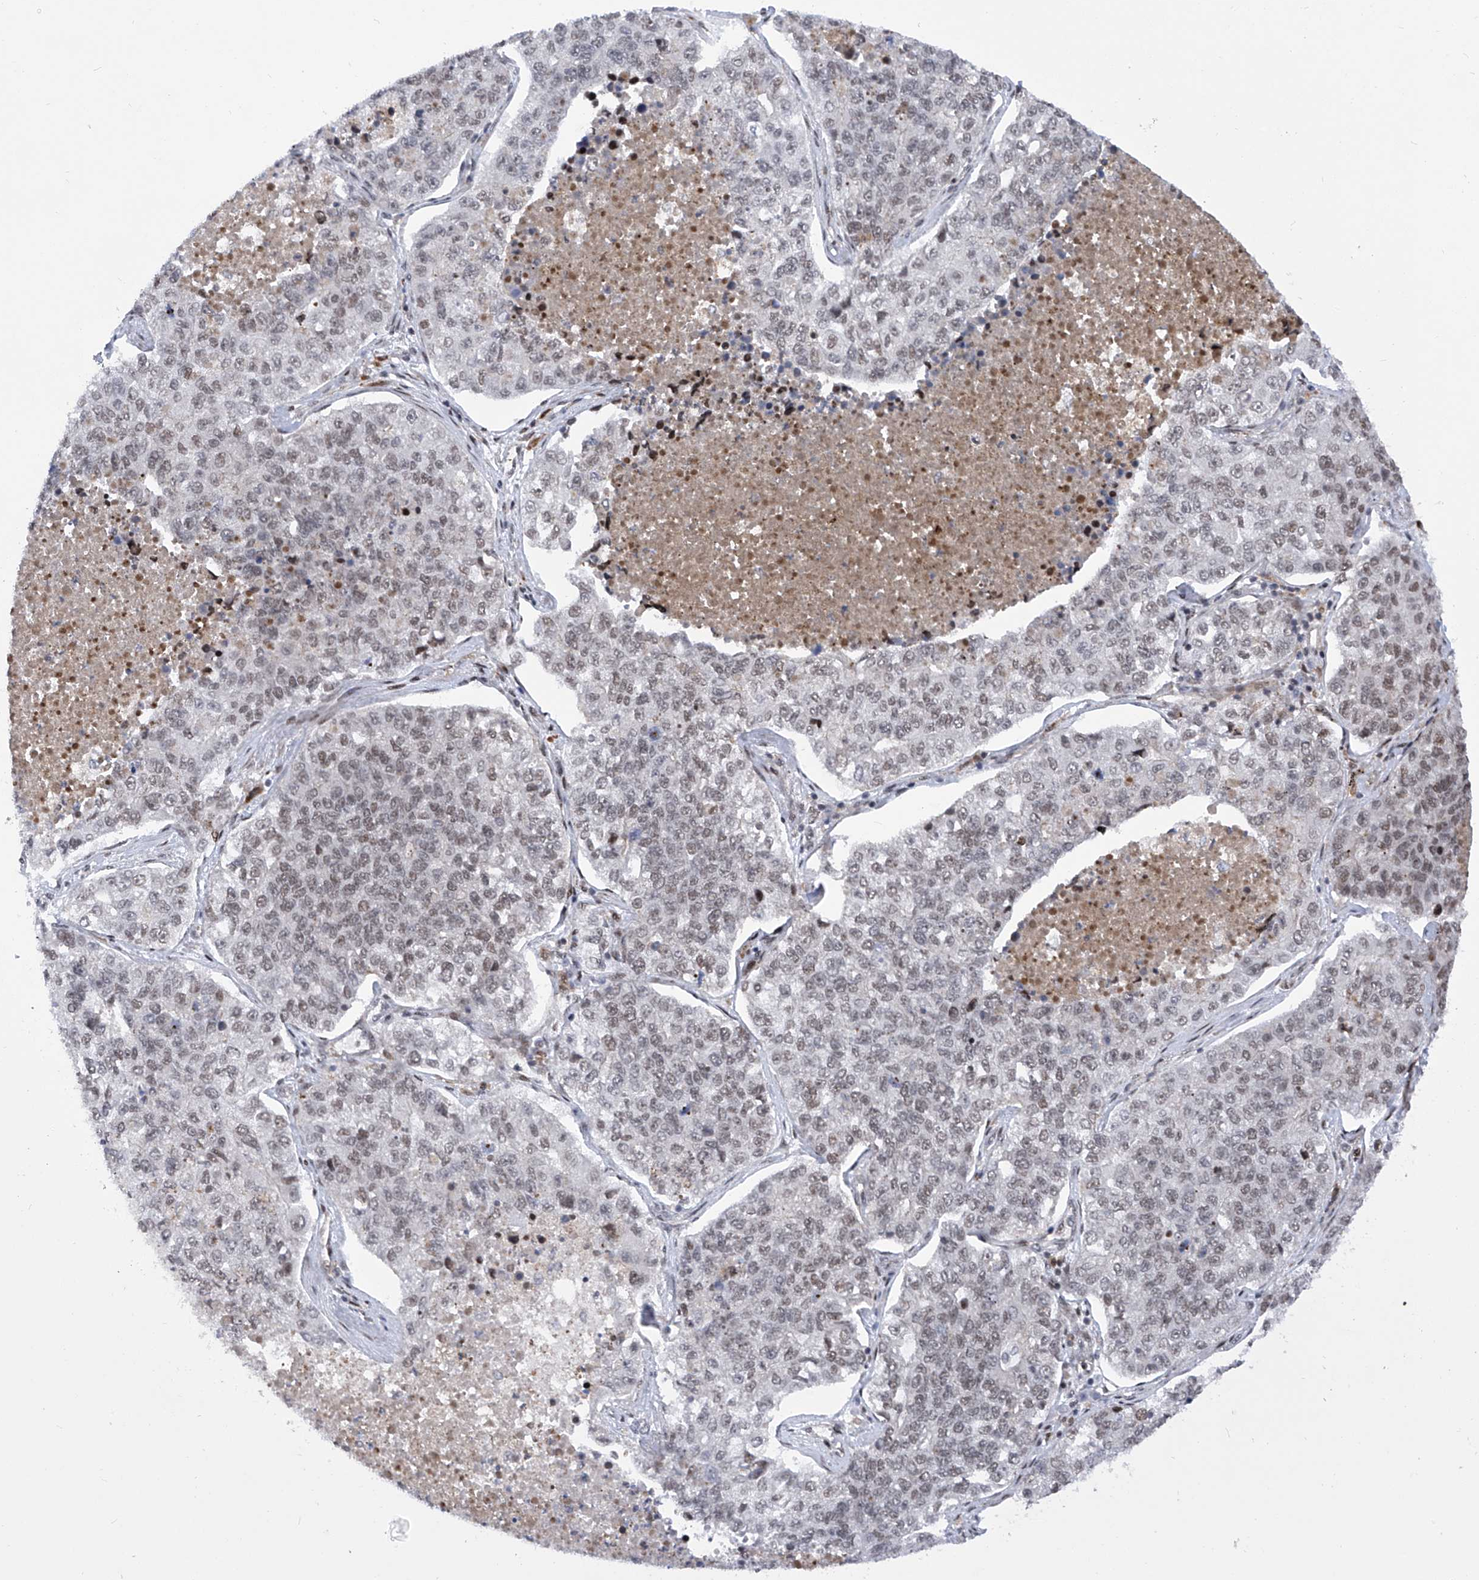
{"staining": {"intensity": "weak", "quantity": ">75%", "location": "nuclear"}, "tissue": "lung cancer", "cell_type": "Tumor cells", "image_type": "cancer", "snomed": [{"axis": "morphology", "description": "Adenocarcinoma, NOS"}, {"axis": "topography", "description": "Lung"}], "caption": "Adenocarcinoma (lung) stained with a brown dye displays weak nuclear positive expression in about >75% of tumor cells.", "gene": "CEP290", "patient": {"sex": "male", "age": 49}}